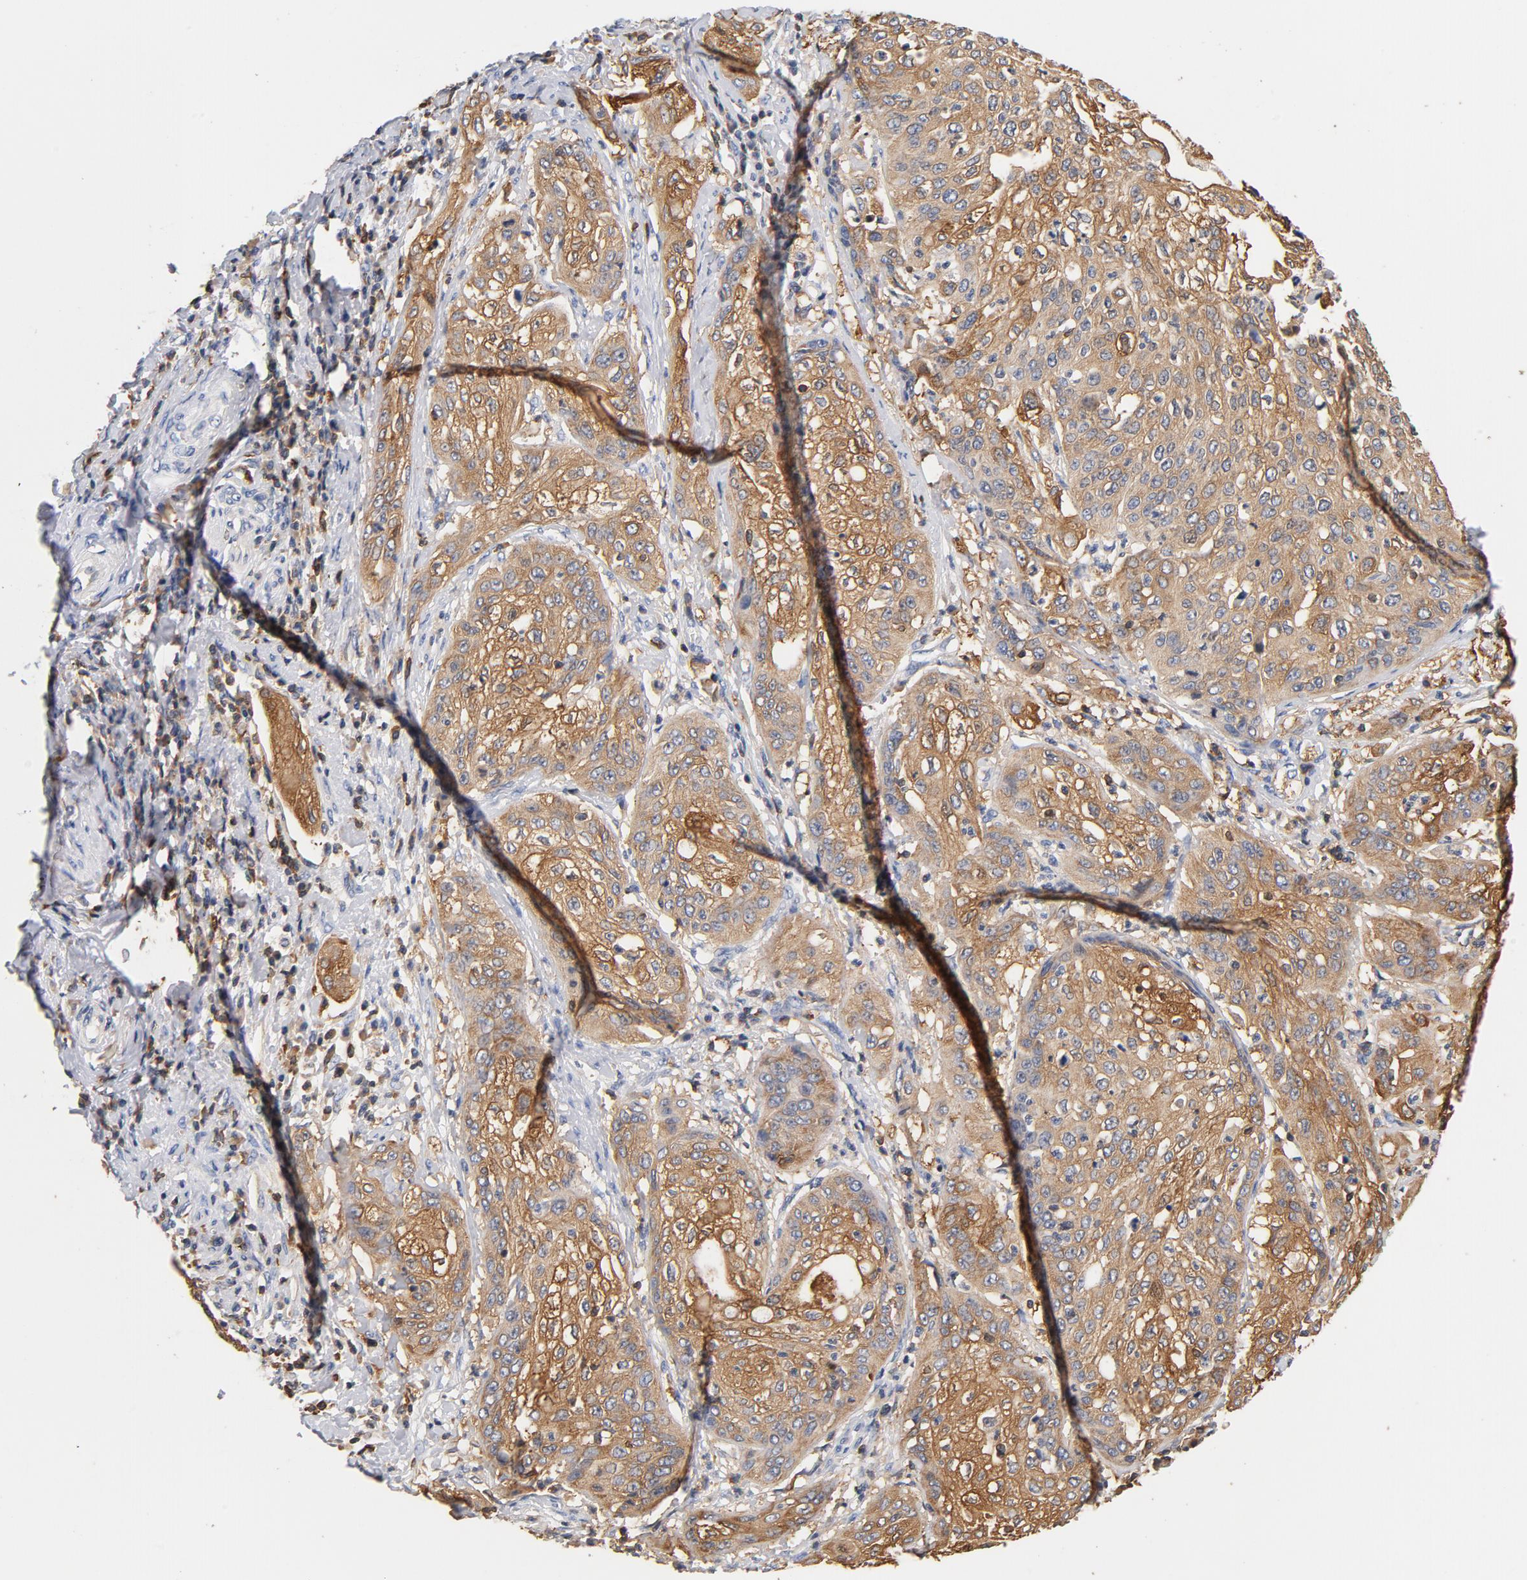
{"staining": {"intensity": "weak", "quantity": ">75%", "location": "cytoplasmic/membranous"}, "tissue": "cervical cancer", "cell_type": "Tumor cells", "image_type": "cancer", "snomed": [{"axis": "morphology", "description": "Squamous cell carcinoma, NOS"}, {"axis": "topography", "description": "Cervix"}], "caption": "Immunohistochemistry staining of squamous cell carcinoma (cervical), which exhibits low levels of weak cytoplasmic/membranous expression in about >75% of tumor cells indicating weak cytoplasmic/membranous protein staining. The staining was performed using DAB (brown) for protein detection and nuclei were counterstained in hematoxylin (blue).", "gene": "EZR", "patient": {"sex": "female", "age": 41}}